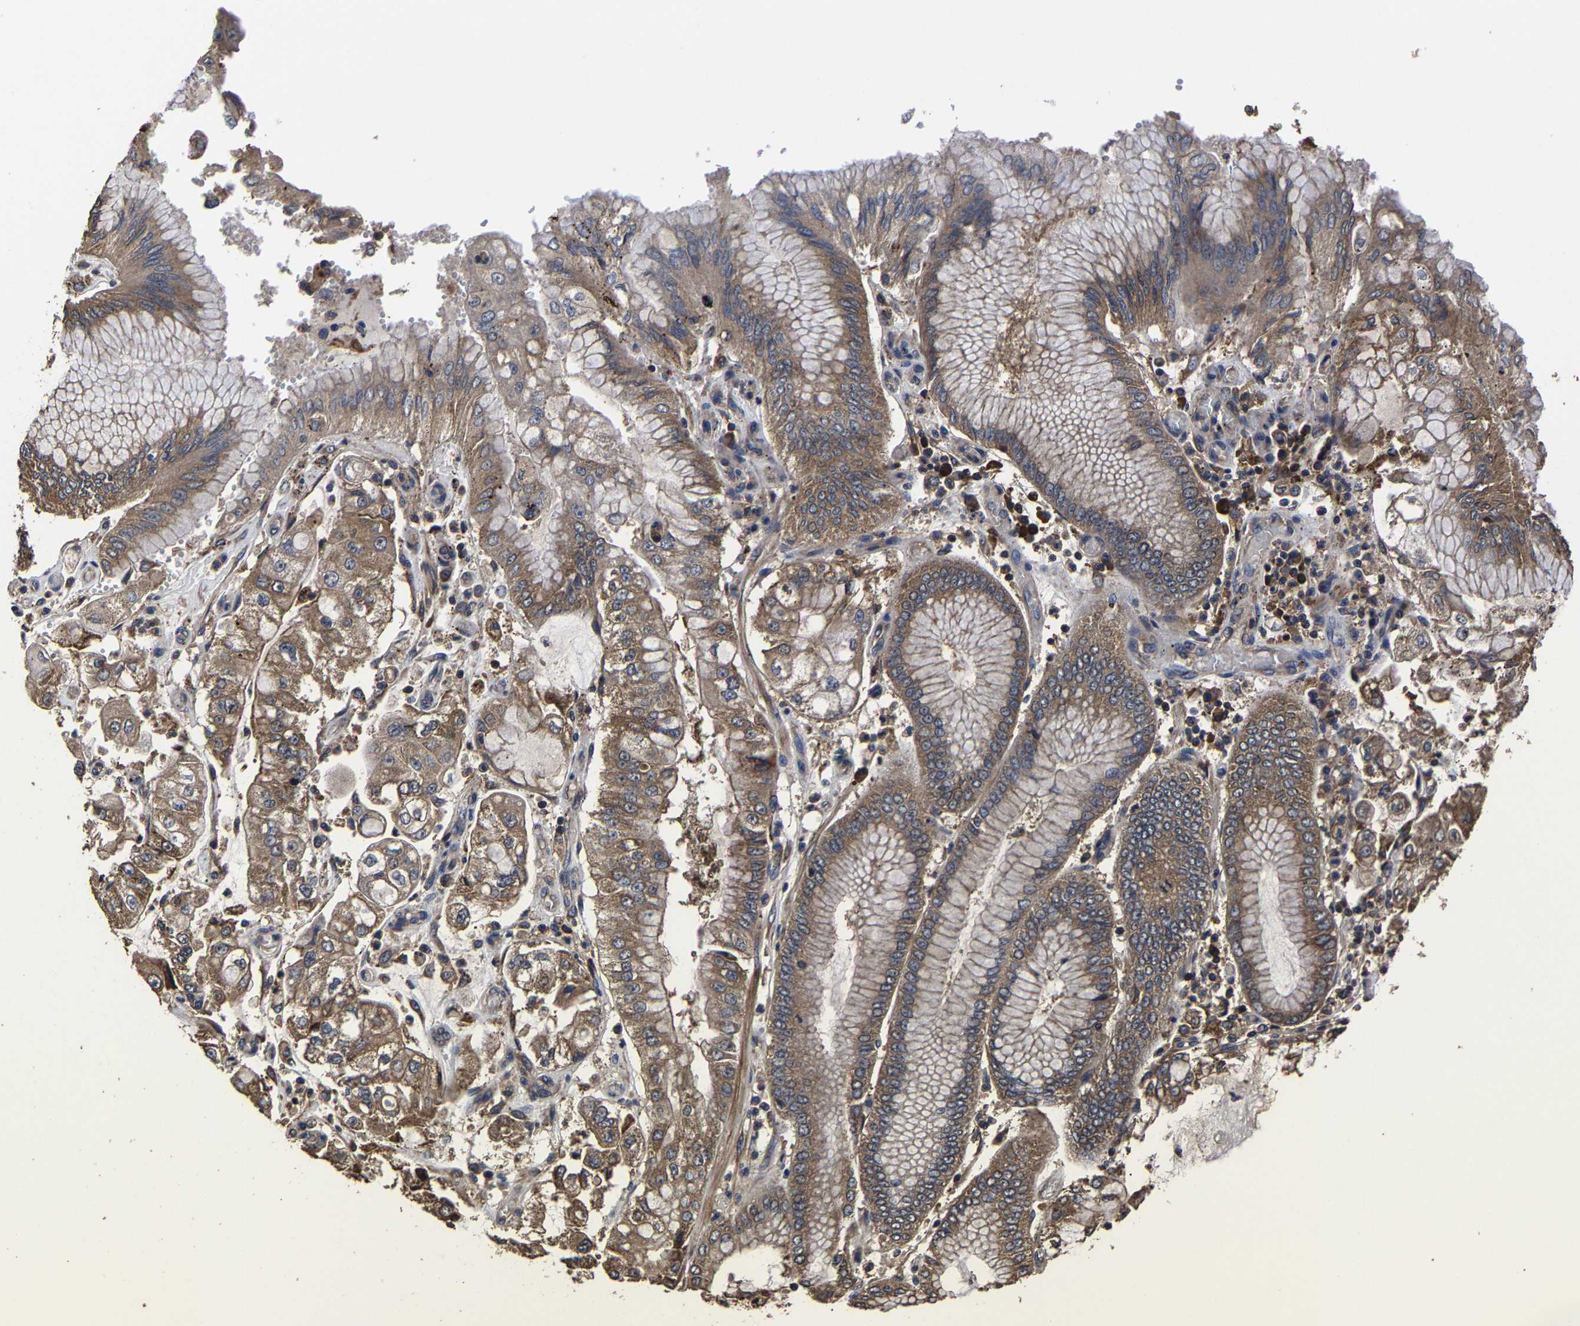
{"staining": {"intensity": "moderate", "quantity": ">75%", "location": "cytoplasmic/membranous"}, "tissue": "stomach cancer", "cell_type": "Tumor cells", "image_type": "cancer", "snomed": [{"axis": "morphology", "description": "Adenocarcinoma, NOS"}, {"axis": "topography", "description": "Stomach"}], "caption": "Protein staining of adenocarcinoma (stomach) tissue displays moderate cytoplasmic/membranous positivity in about >75% of tumor cells.", "gene": "ITCH", "patient": {"sex": "male", "age": 76}}